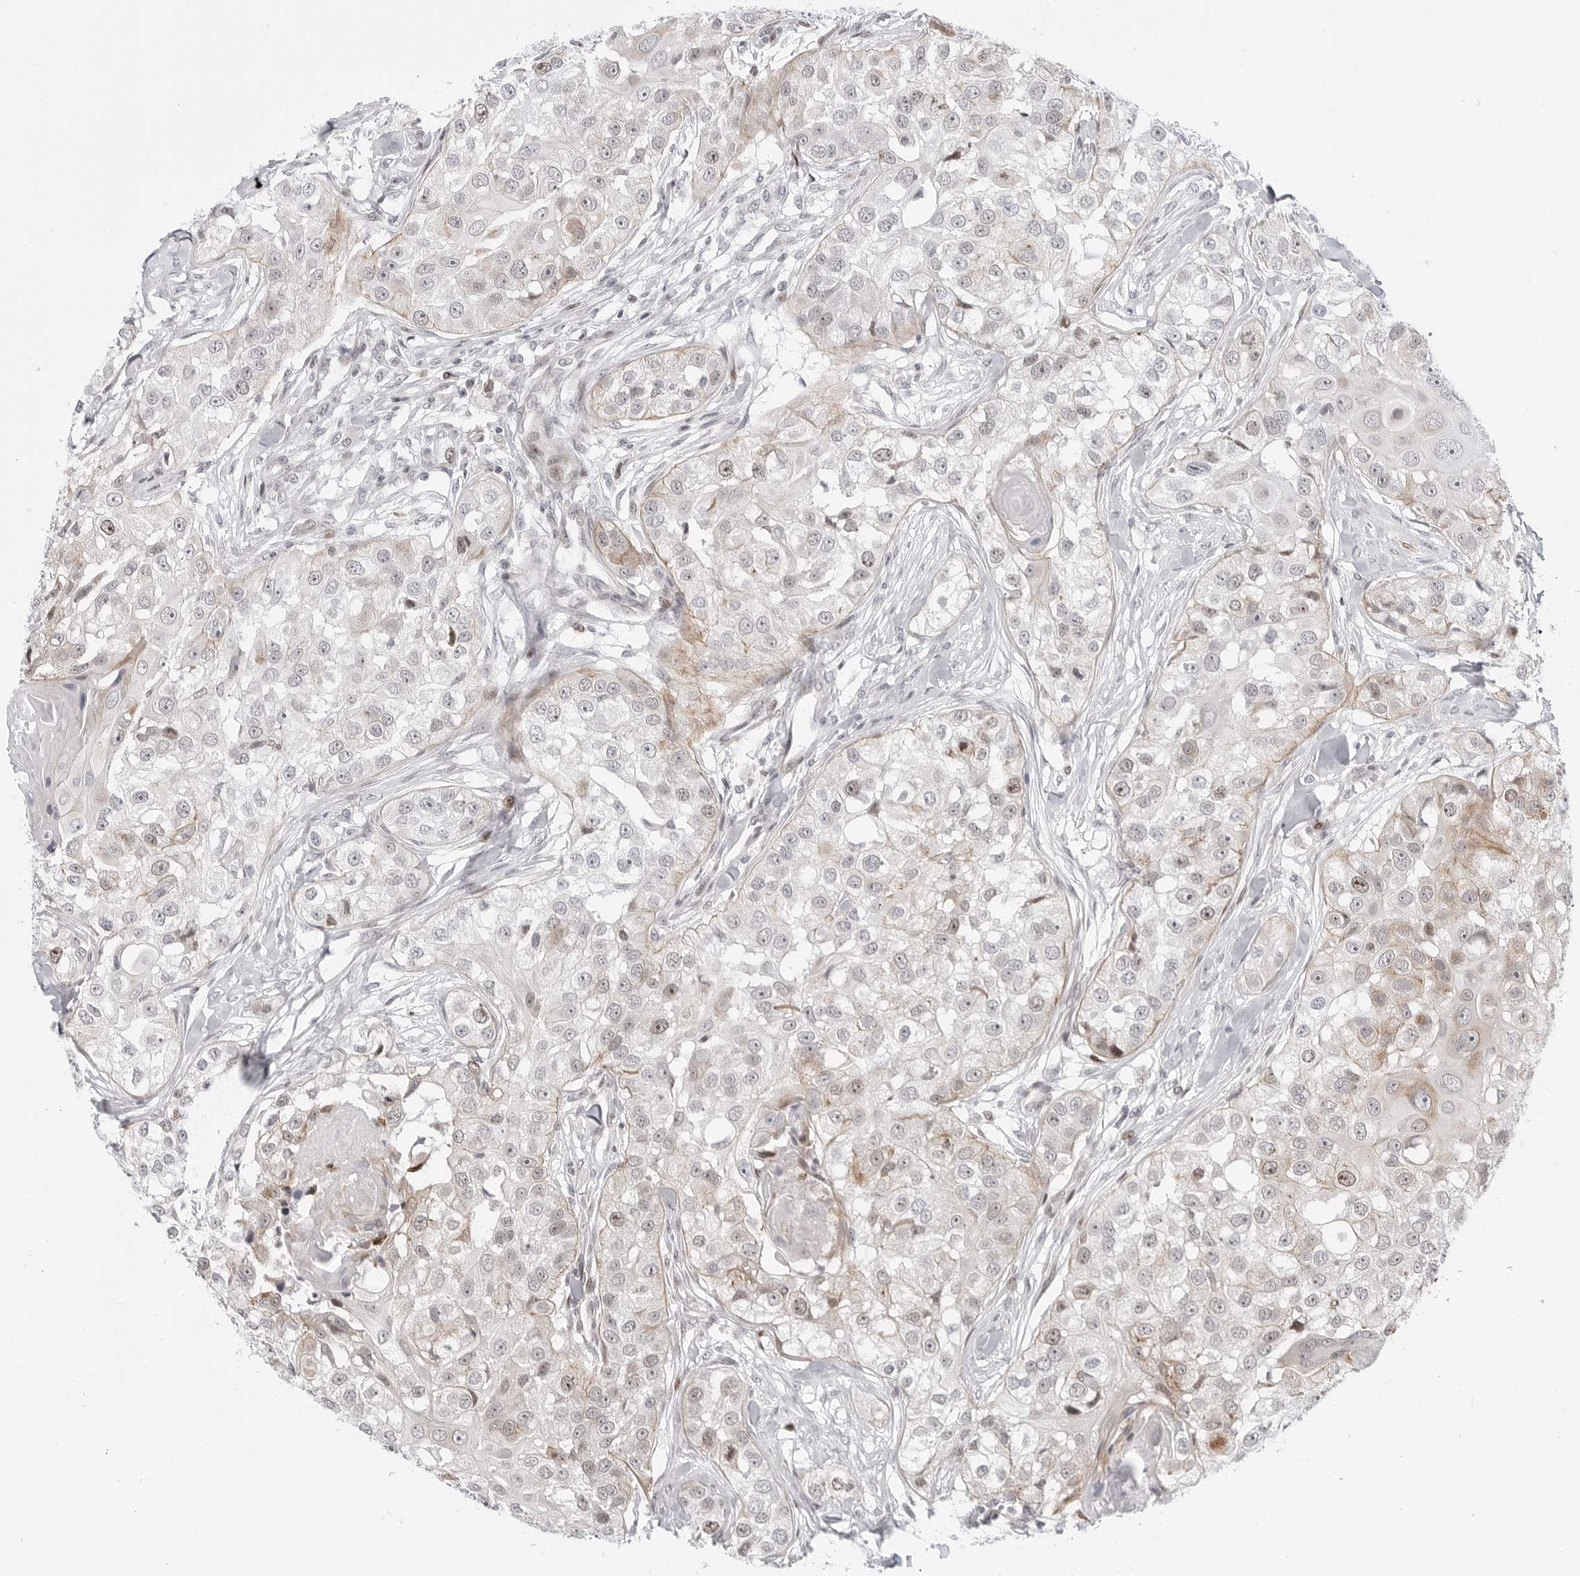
{"staining": {"intensity": "weak", "quantity": "25%-75%", "location": "cytoplasmic/membranous,nuclear"}, "tissue": "head and neck cancer", "cell_type": "Tumor cells", "image_type": "cancer", "snomed": [{"axis": "morphology", "description": "Normal tissue, NOS"}, {"axis": "morphology", "description": "Squamous cell carcinoma, NOS"}, {"axis": "topography", "description": "Skeletal muscle"}, {"axis": "topography", "description": "Head-Neck"}], "caption": "Brown immunohistochemical staining in head and neck cancer (squamous cell carcinoma) reveals weak cytoplasmic/membranous and nuclear staining in approximately 25%-75% of tumor cells.", "gene": "FAM135B", "patient": {"sex": "male", "age": 51}}